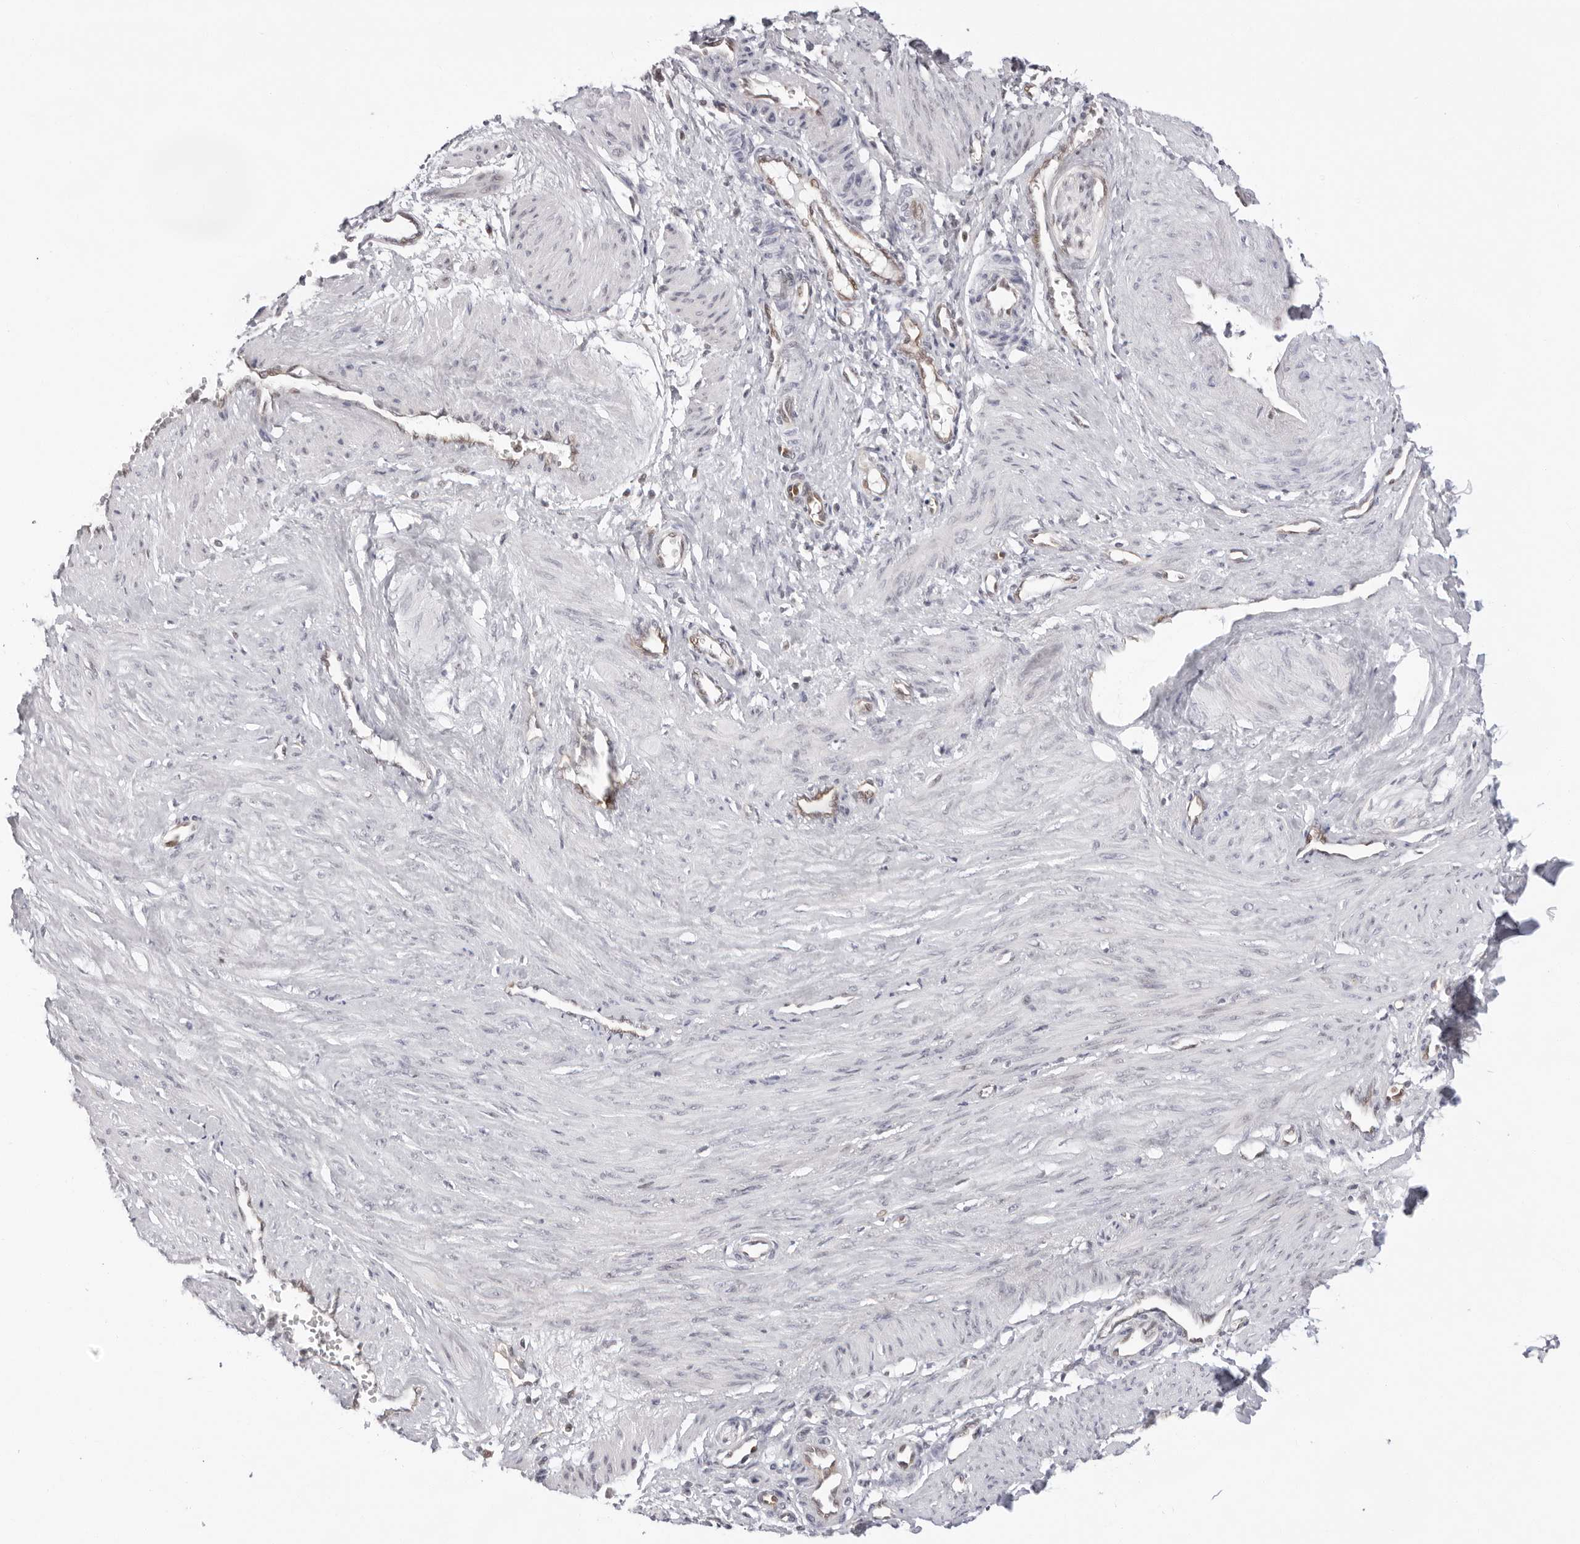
{"staining": {"intensity": "negative", "quantity": "none", "location": "none"}, "tissue": "smooth muscle", "cell_type": "Smooth muscle cells", "image_type": "normal", "snomed": [{"axis": "morphology", "description": "Normal tissue, NOS"}, {"axis": "topography", "description": "Endometrium"}], "caption": "A histopathology image of smooth muscle stained for a protein demonstrates no brown staining in smooth muscle cells.", "gene": "ITGB3BP", "patient": {"sex": "female", "age": 33}}